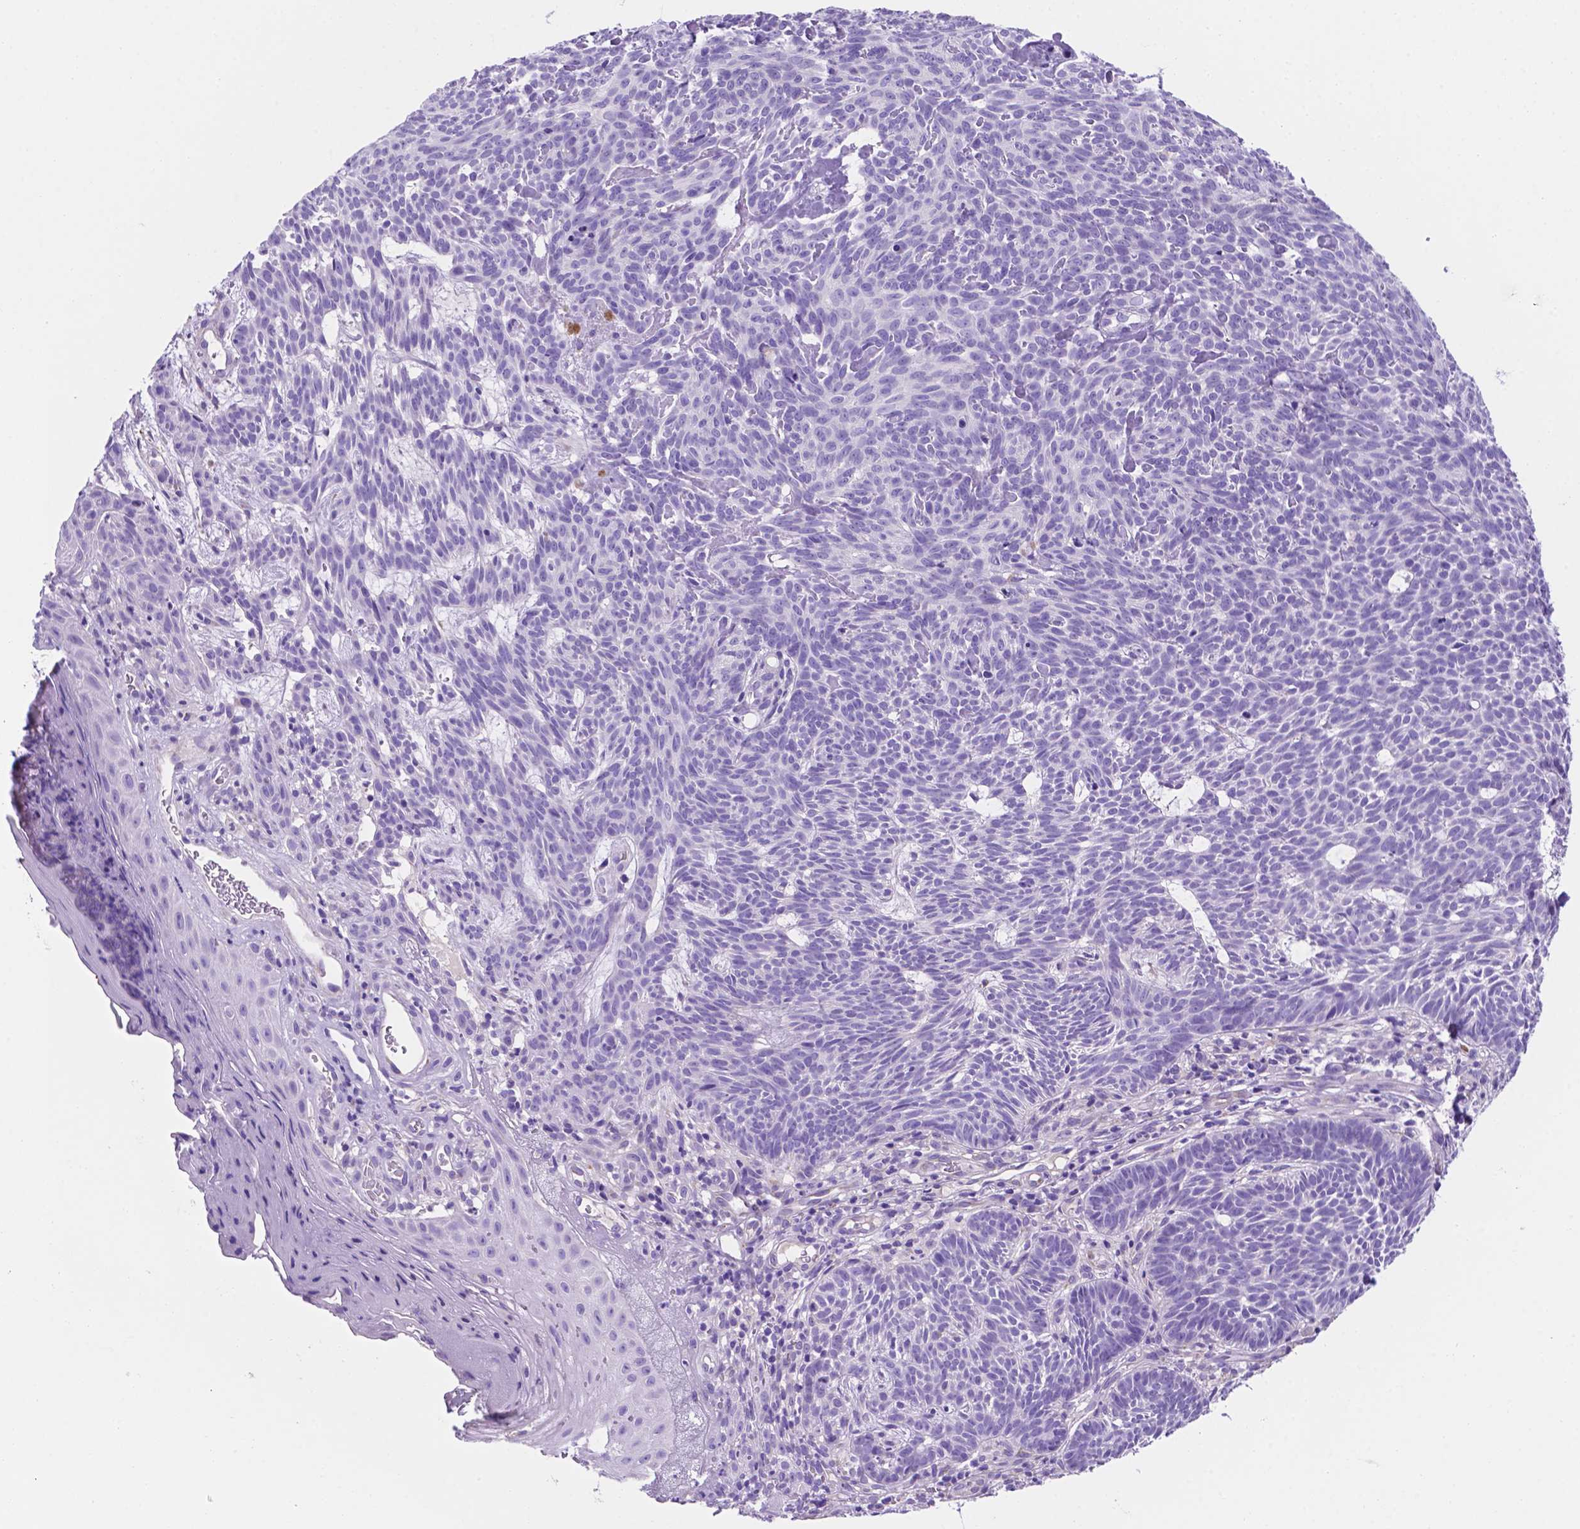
{"staining": {"intensity": "negative", "quantity": "none", "location": "none"}, "tissue": "skin cancer", "cell_type": "Tumor cells", "image_type": "cancer", "snomed": [{"axis": "morphology", "description": "Basal cell carcinoma"}, {"axis": "topography", "description": "Skin"}], "caption": "Protein analysis of skin basal cell carcinoma exhibits no significant positivity in tumor cells.", "gene": "CEACAM7", "patient": {"sex": "male", "age": 59}}